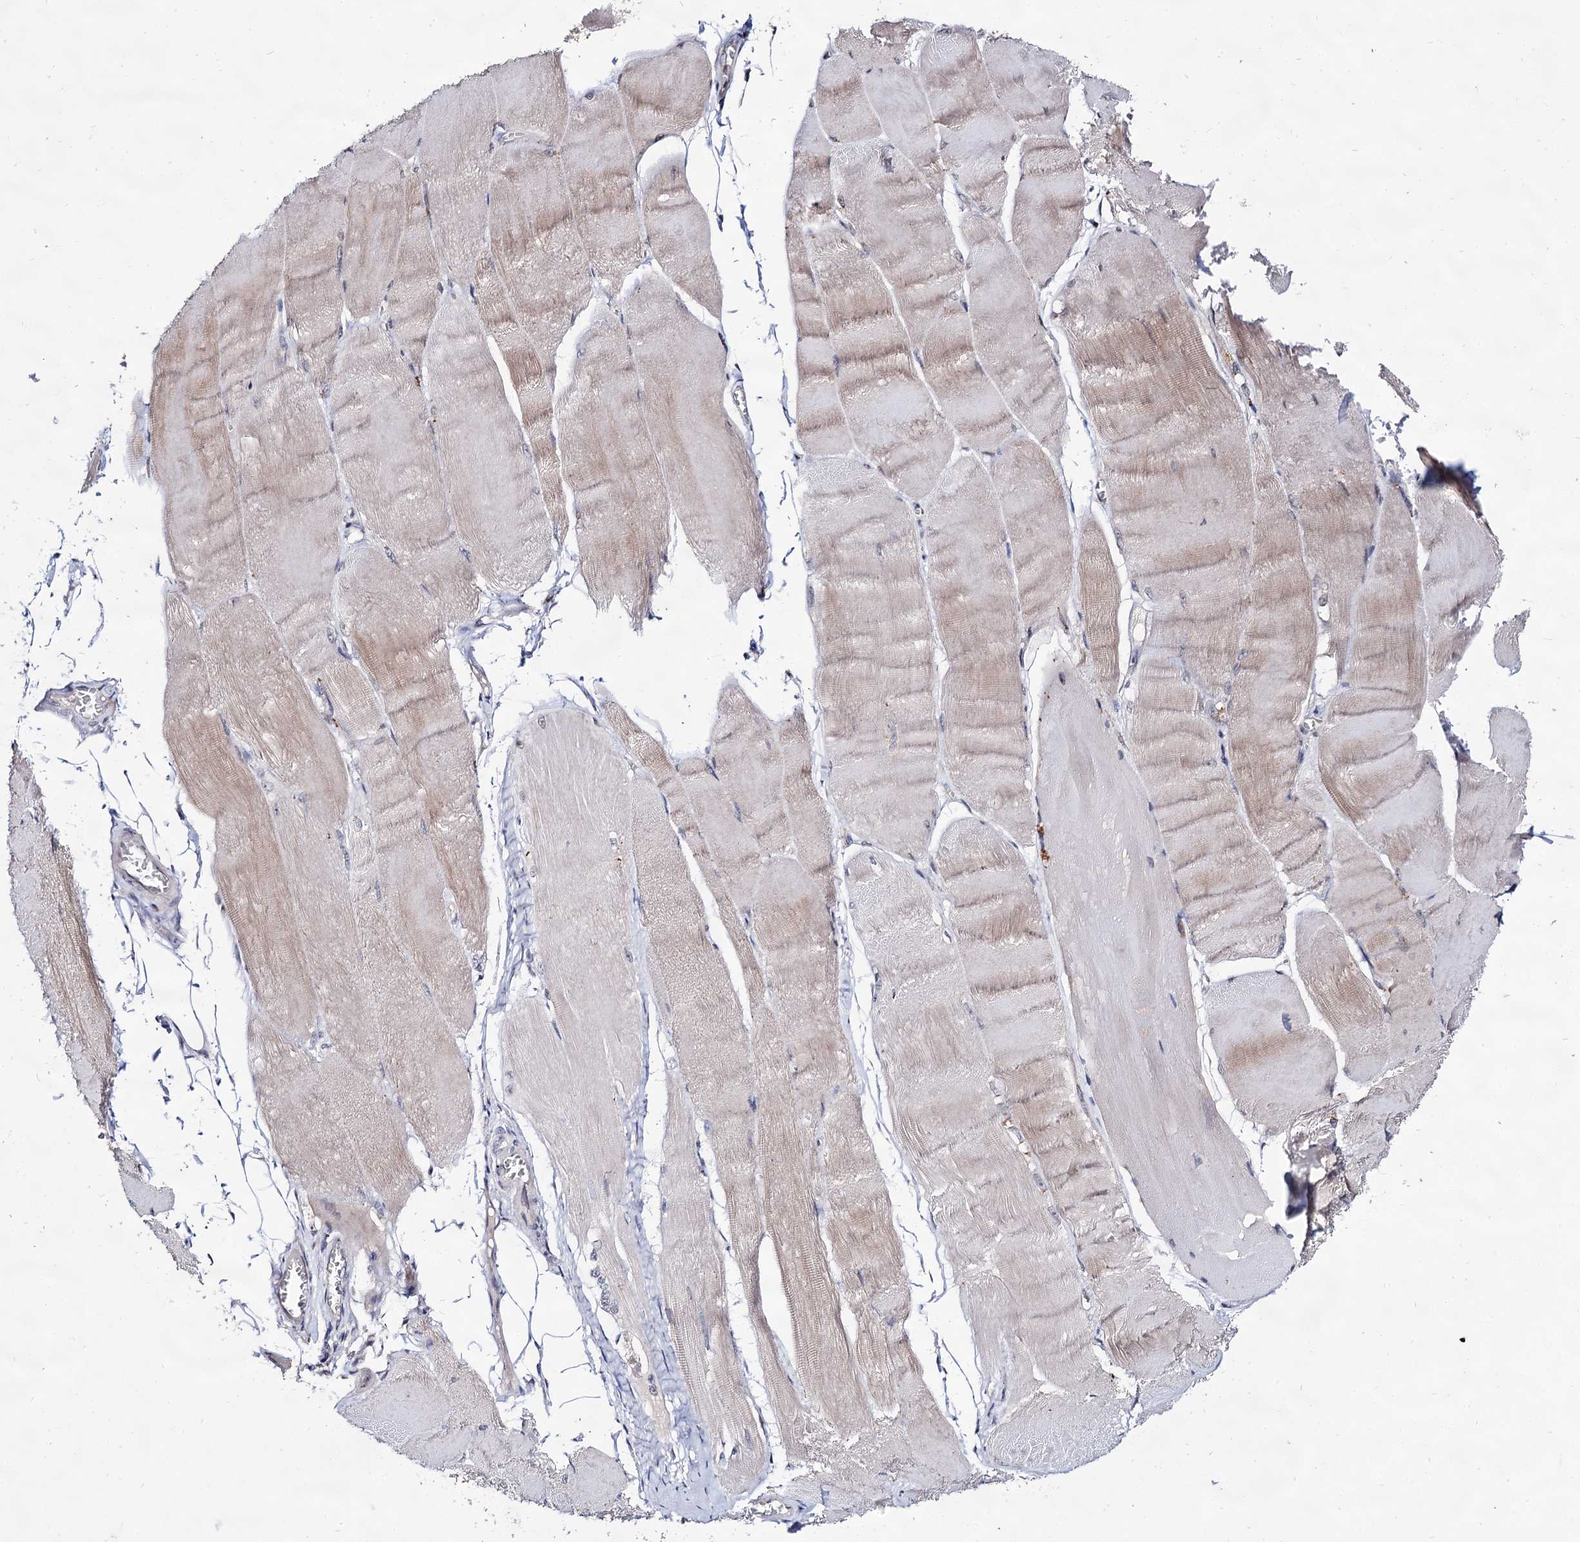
{"staining": {"intensity": "weak", "quantity": "25%-75%", "location": "cytoplasmic/membranous"}, "tissue": "skeletal muscle", "cell_type": "Myocytes", "image_type": "normal", "snomed": [{"axis": "morphology", "description": "Normal tissue, NOS"}, {"axis": "morphology", "description": "Basal cell carcinoma"}, {"axis": "topography", "description": "Skeletal muscle"}], "caption": "Weak cytoplasmic/membranous staining is seen in approximately 25%-75% of myocytes in normal skeletal muscle.", "gene": "ARFIP2", "patient": {"sex": "female", "age": 64}}